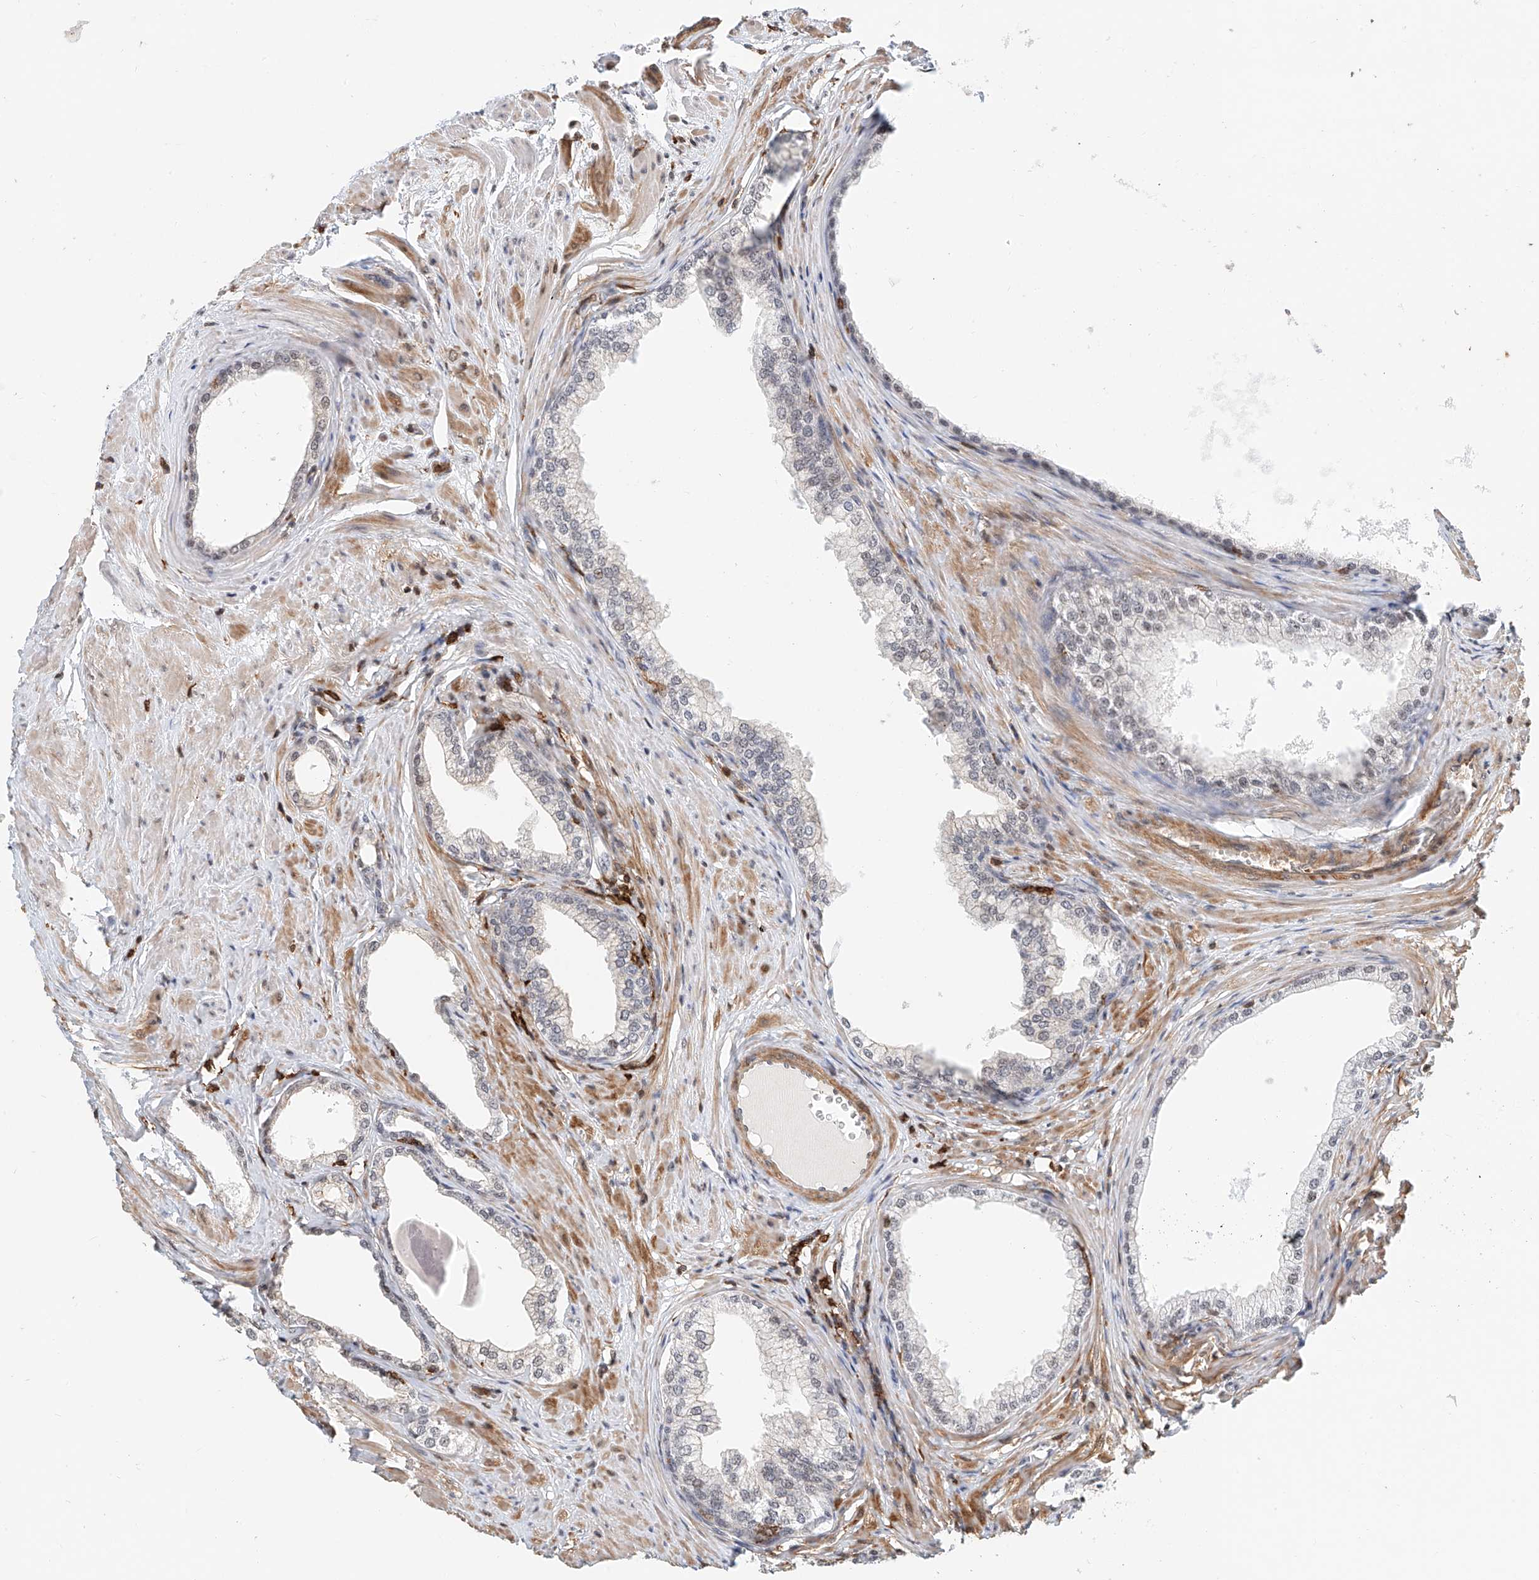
{"staining": {"intensity": "moderate", "quantity": "<25%", "location": "cytoplasmic/membranous,nuclear"}, "tissue": "prostate", "cell_type": "Glandular cells", "image_type": "normal", "snomed": [{"axis": "morphology", "description": "Normal tissue, NOS"}, {"axis": "morphology", "description": "Urothelial carcinoma, Low grade"}, {"axis": "topography", "description": "Urinary bladder"}, {"axis": "topography", "description": "Prostate"}], "caption": "An IHC photomicrograph of unremarkable tissue is shown. Protein staining in brown shows moderate cytoplasmic/membranous,nuclear positivity in prostate within glandular cells. (Stains: DAB (3,3'-diaminobenzidine) in brown, nuclei in blue, Microscopy: brightfield microscopy at high magnification).", "gene": "MICAL1", "patient": {"sex": "male", "age": 60}}